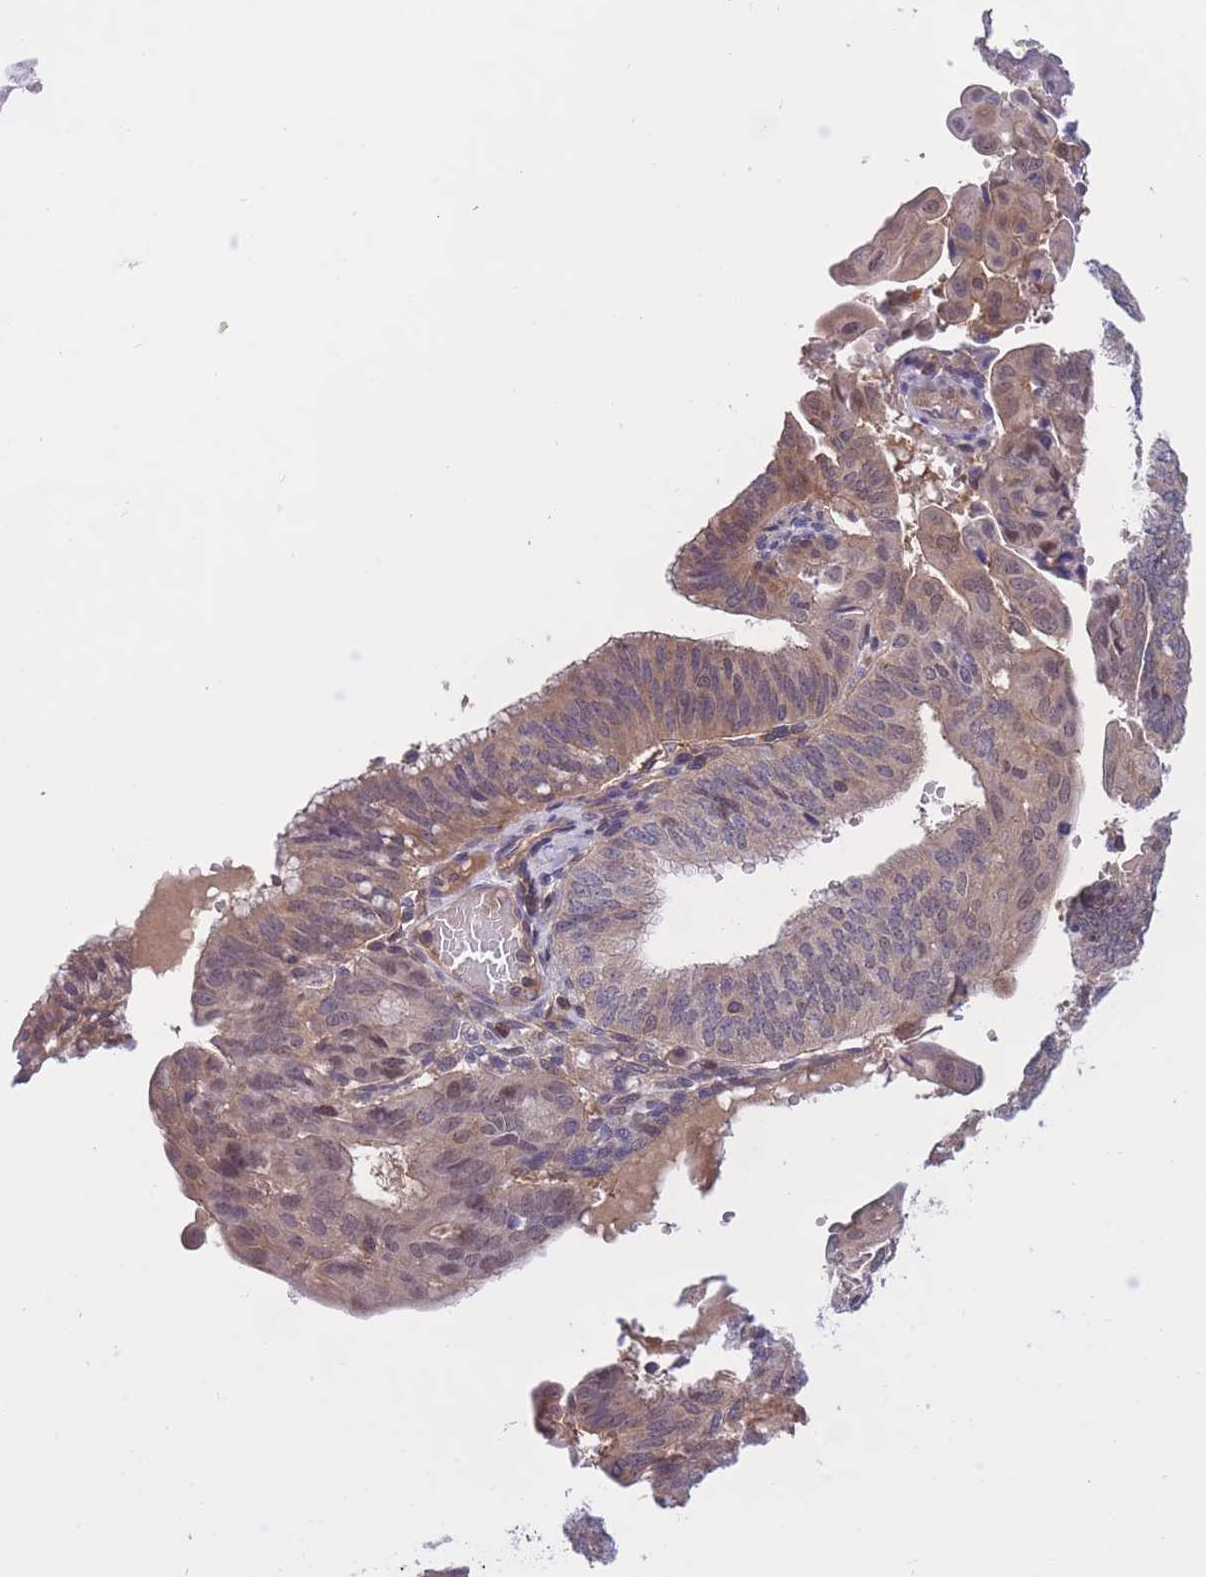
{"staining": {"intensity": "weak", "quantity": ">75%", "location": "cytoplasmic/membranous"}, "tissue": "endometrial cancer", "cell_type": "Tumor cells", "image_type": "cancer", "snomed": [{"axis": "morphology", "description": "Adenocarcinoma, NOS"}, {"axis": "topography", "description": "Endometrium"}], "caption": "IHC staining of adenocarcinoma (endometrial), which demonstrates low levels of weak cytoplasmic/membranous positivity in about >75% of tumor cells indicating weak cytoplasmic/membranous protein positivity. The staining was performed using DAB (brown) for protein detection and nuclei were counterstained in hematoxylin (blue).", "gene": "UBE2N", "patient": {"sex": "female", "age": 49}}